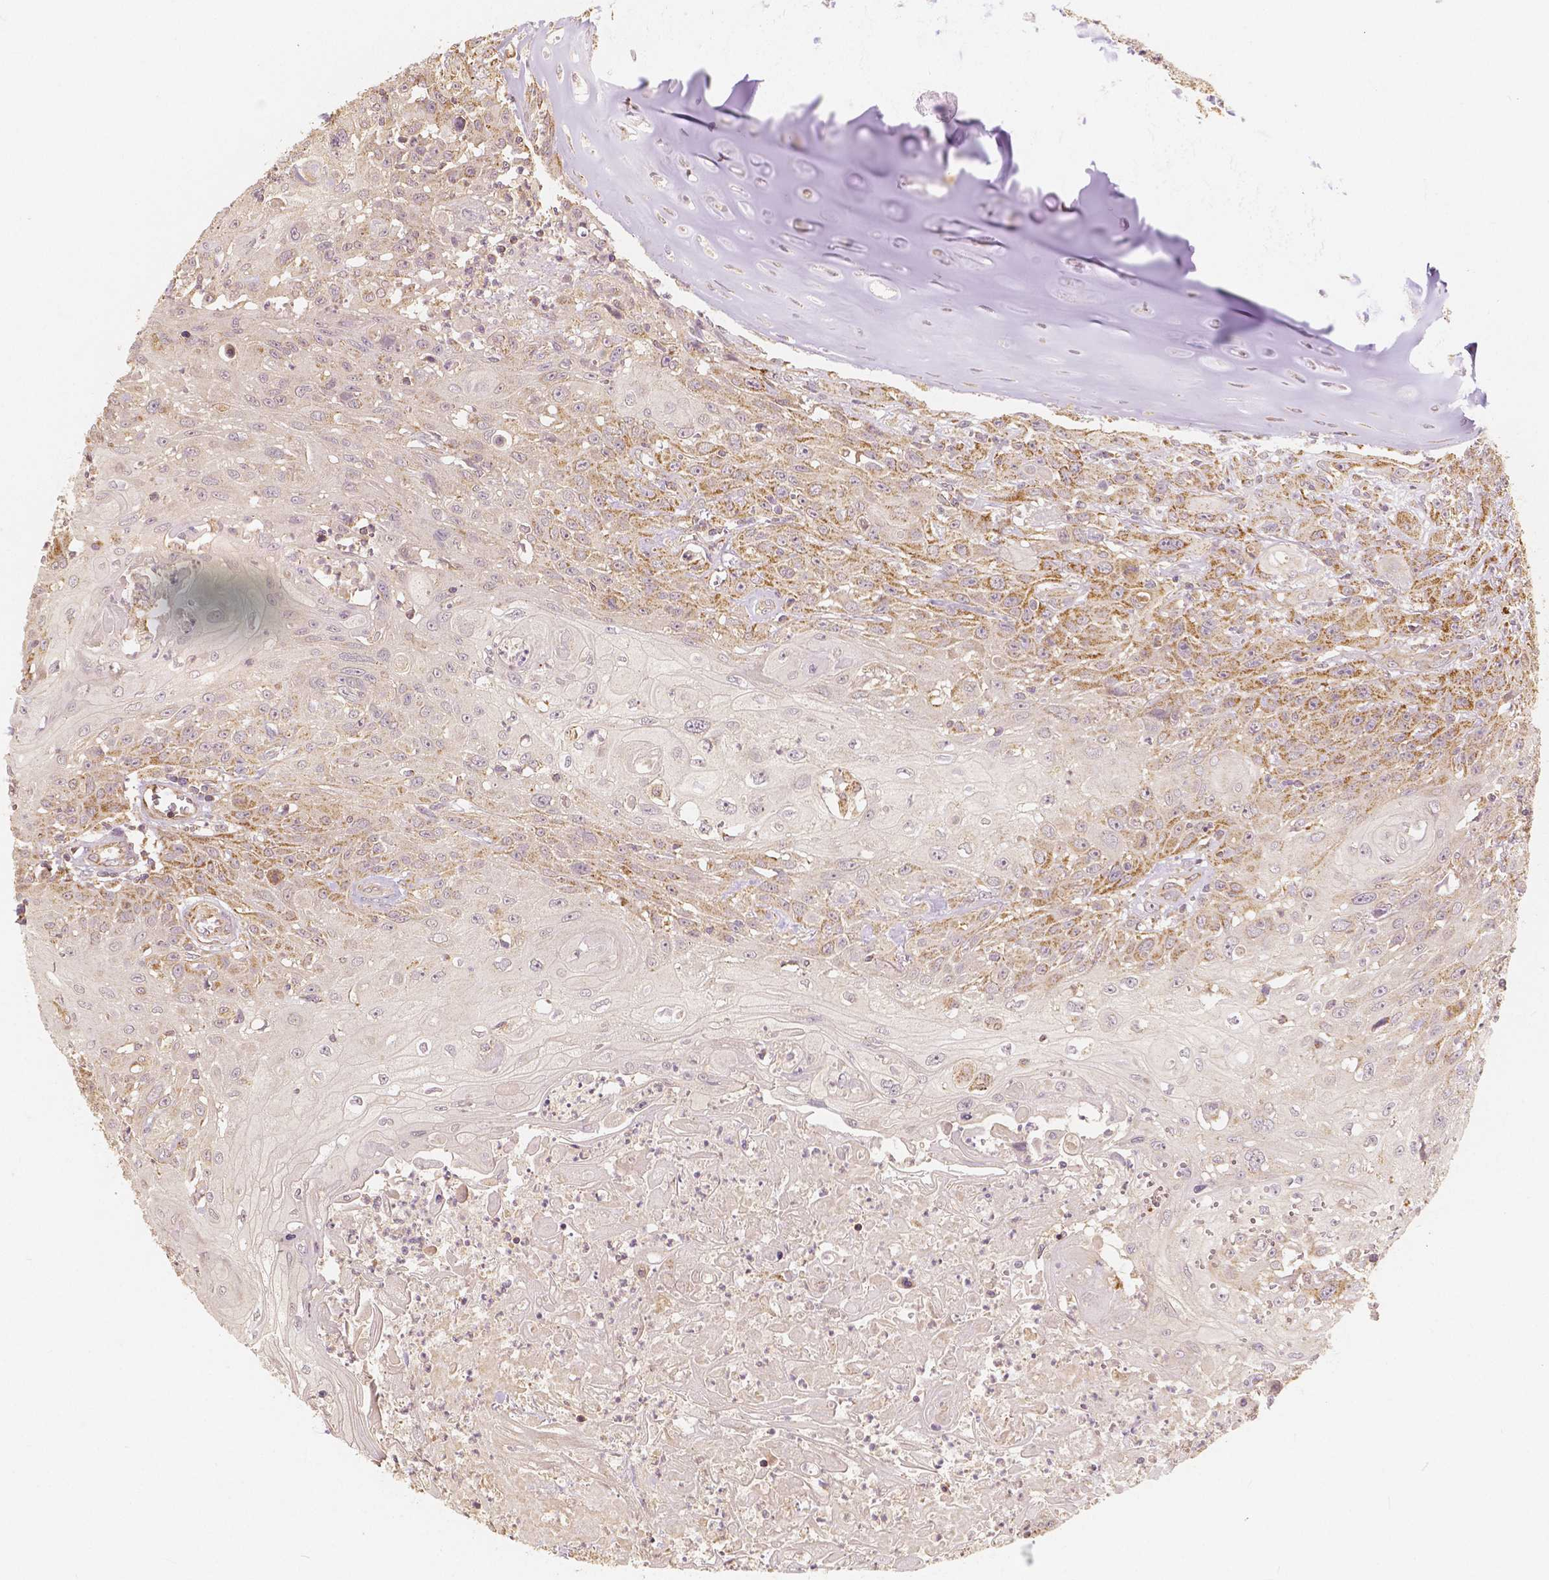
{"staining": {"intensity": "moderate", "quantity": "25%-75%", "location": "cytoplasmic/membranous"}, "tissue": "head and neck cancer", "cell_type": "Tumor cells", "image_type": "cancer", "snomed": [{"axis": "morphology", "description": "Squamous cell carcinoma, NOS"}, {"axis": "topography", "description": "Skin"}, {"axis": "topography", "description": "Head-Neck"}], "caption": "A photomicrograph showing moderate cytoplasmic/membranous staining in about 25%-75% of tumor cells in head and neck squamous cell carcinoma, as visualized by brown immunohistochemical staining.", "gene": "PEX26", "patient": {"sex": "male", "age": 80}}